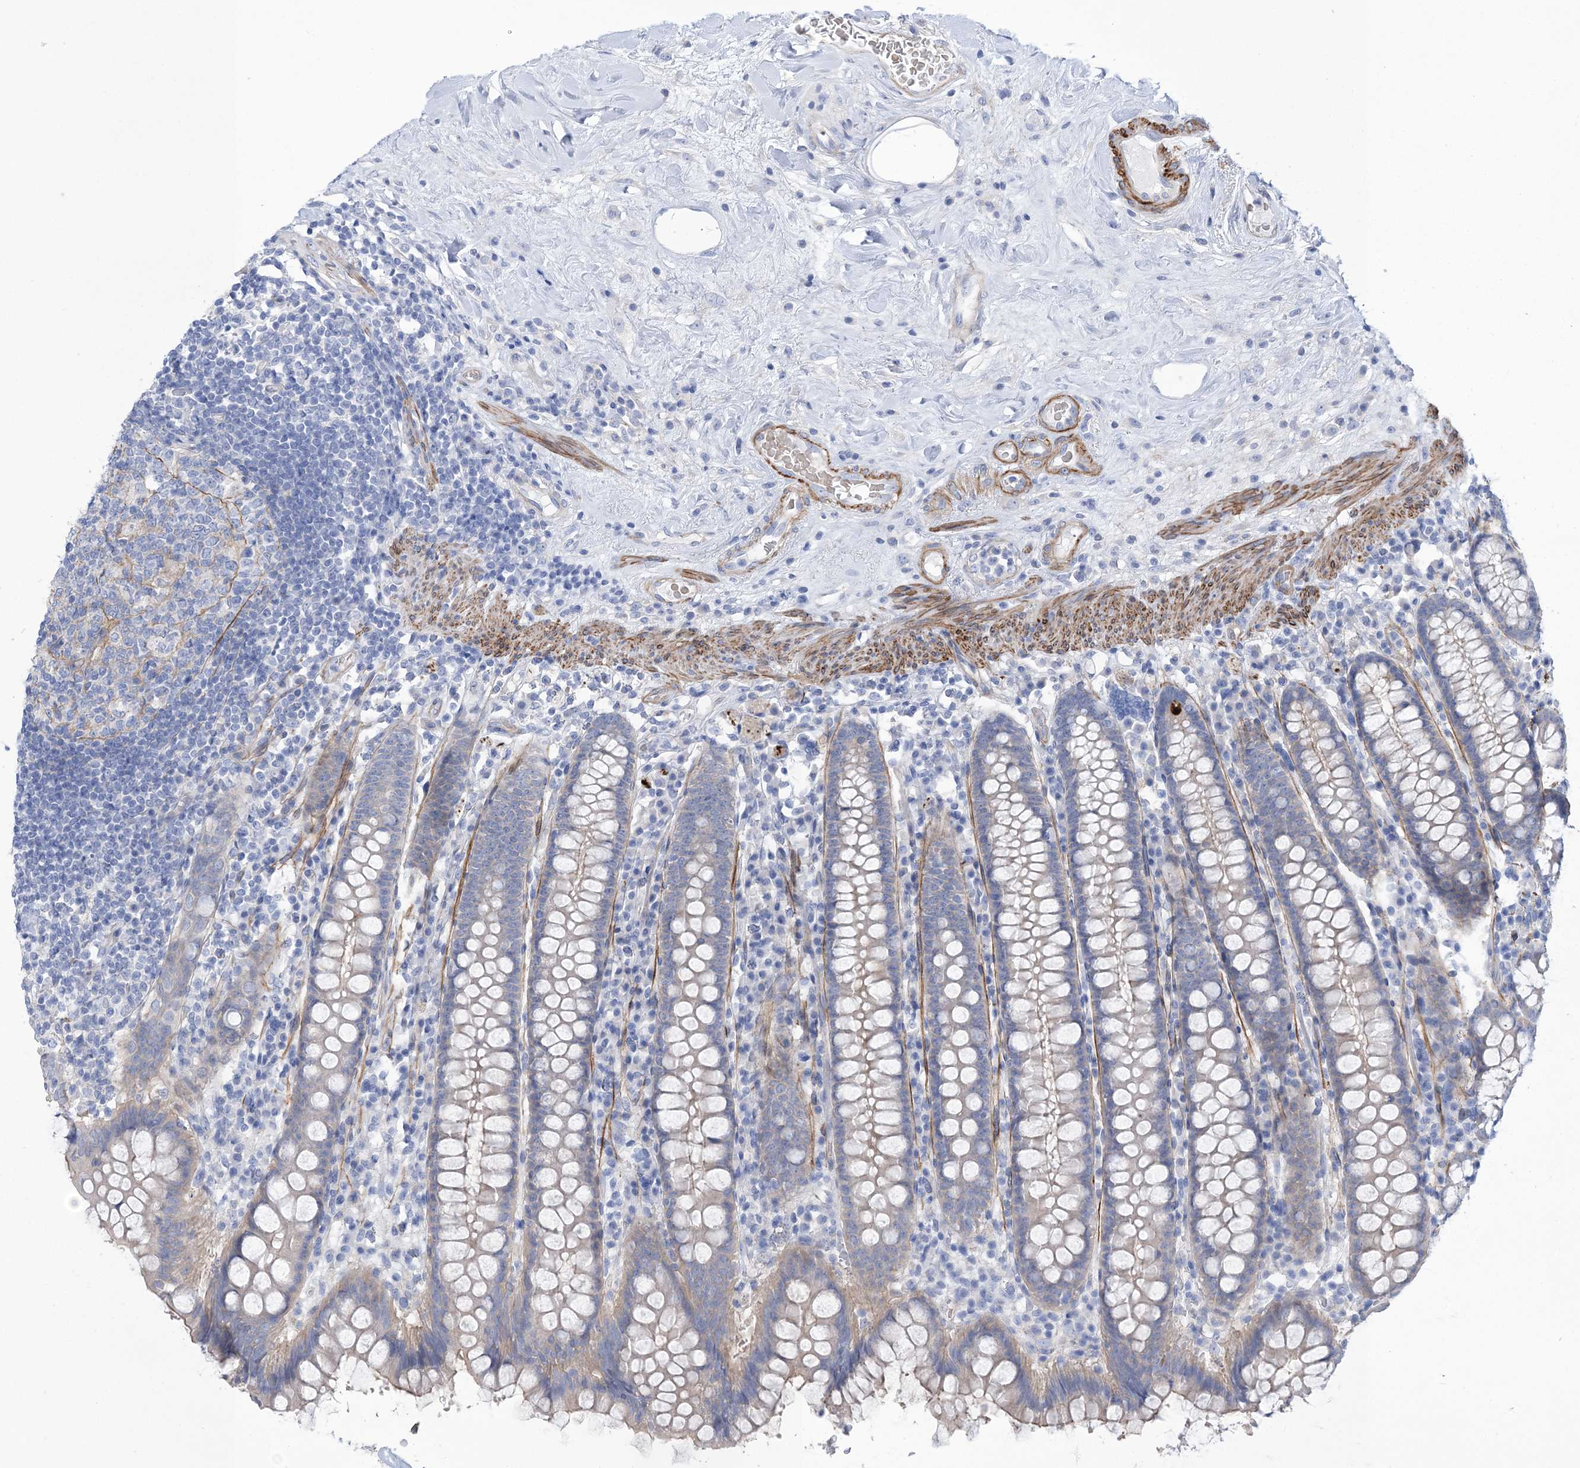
{"staining": {"intensity": "negative", "quantity": "none", "location": "none"}, "tissue": "colon", "cell_type": "Endothelial cells", "image_type": "normal", "snomed": [{"axis": "morphology", "description": "Normal tissue, NOS"}, {"axis": "topography", "description": "Colon"}], "caption": "Colon stained for a protein using immunohistochemistry (IHC) displays no positivity endothelial cells.", "gene": "WDR74", "patient": {"sex": "female", "age": 79}}